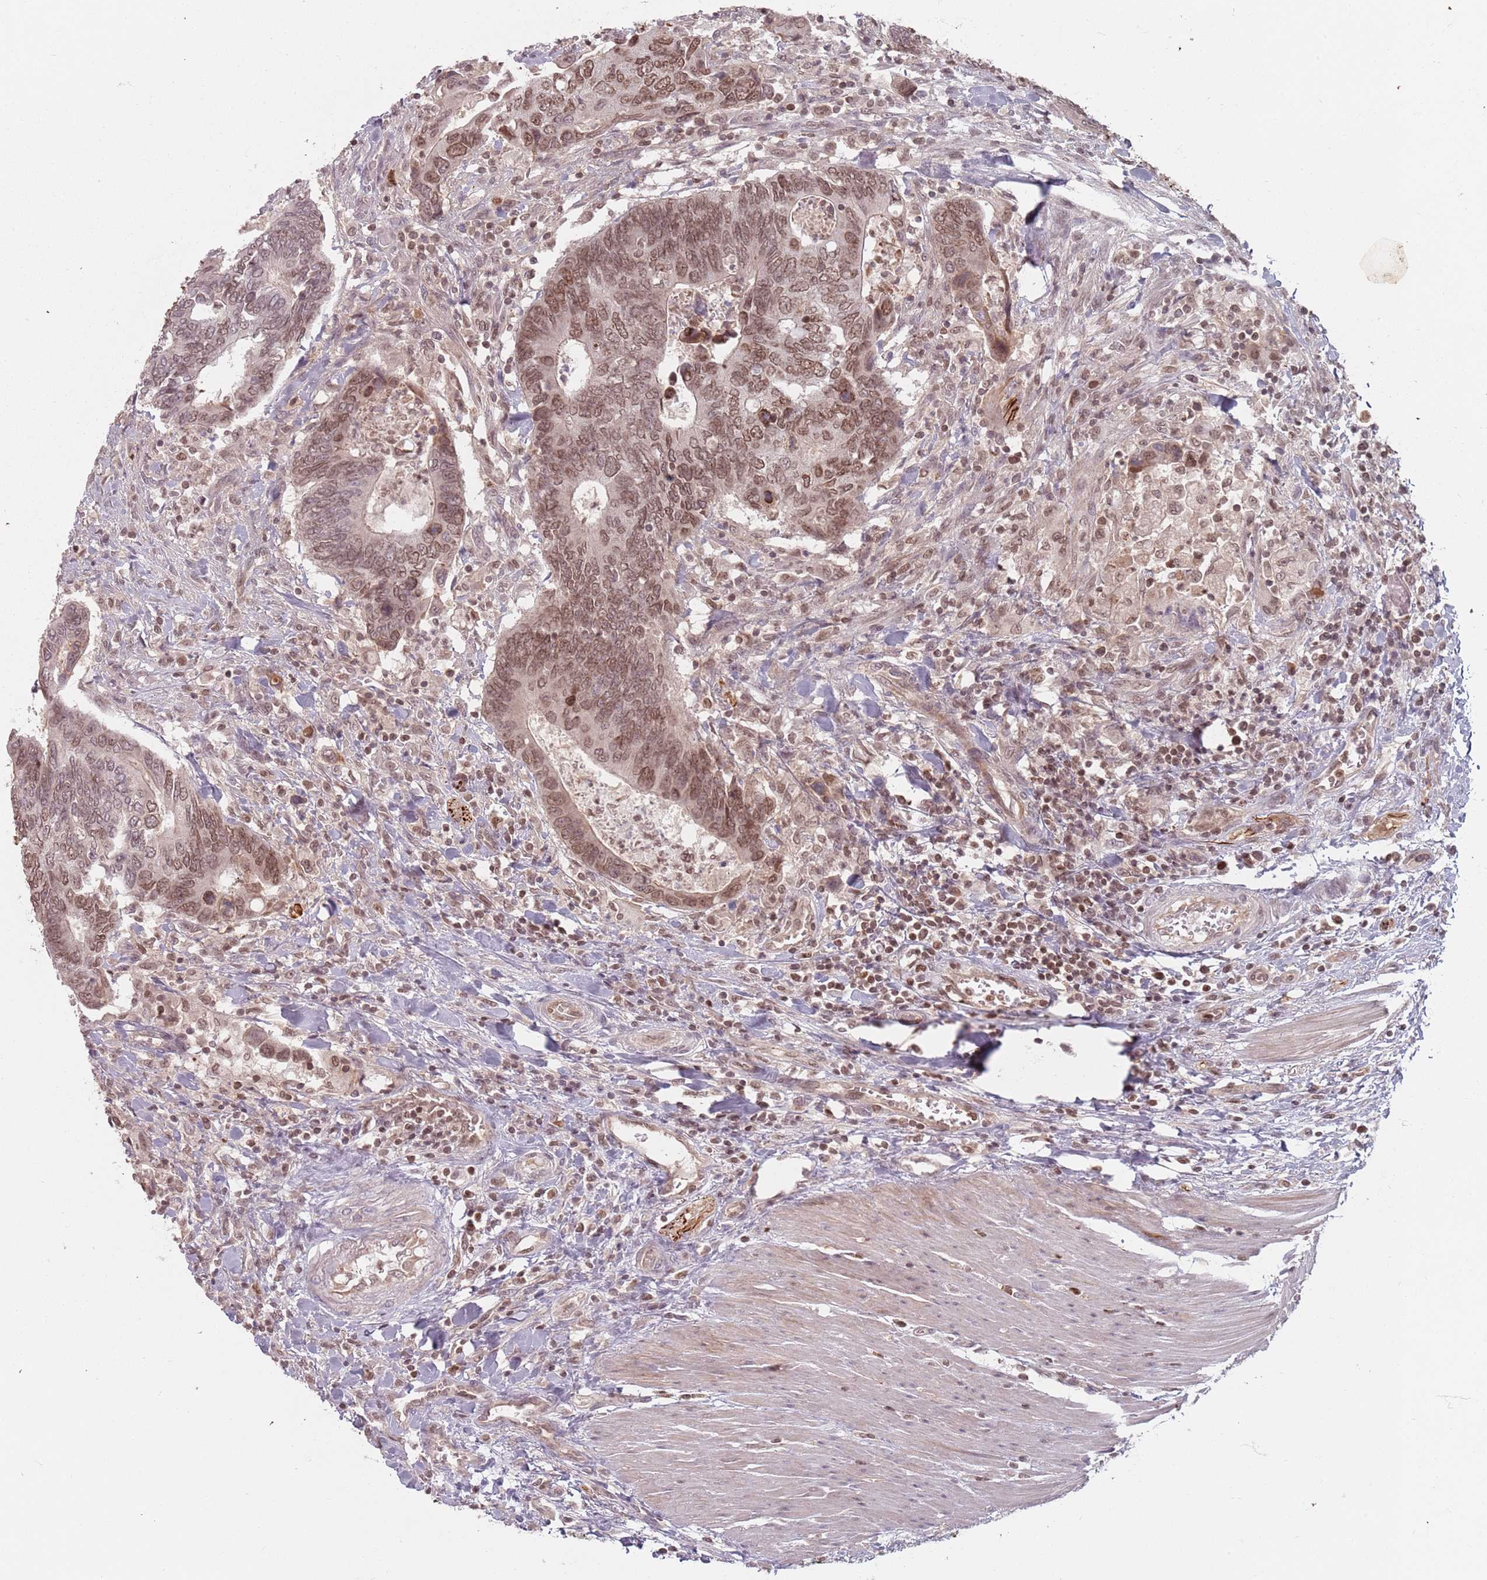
{"staining": {"intensity": "moderate", "quantity": ">75%", "location": "nuclear"}, "tissue": "colorectal cancer", "cell_type": "Tumor cells", "image_type": "cancer", "snomed": [{"axis": "morphology", "description": "Adenocarcinoma, NOS"}, {"axis": "topography", "description": "Colon"}], "caption": "Protein expression analysis of human colorectal cancer (adenocarcinoma) reveals moderate nuclear staining in about >75% of tumor cells.", "gene": "NUP50", "patient": {"sex": "male", "age": 87}}